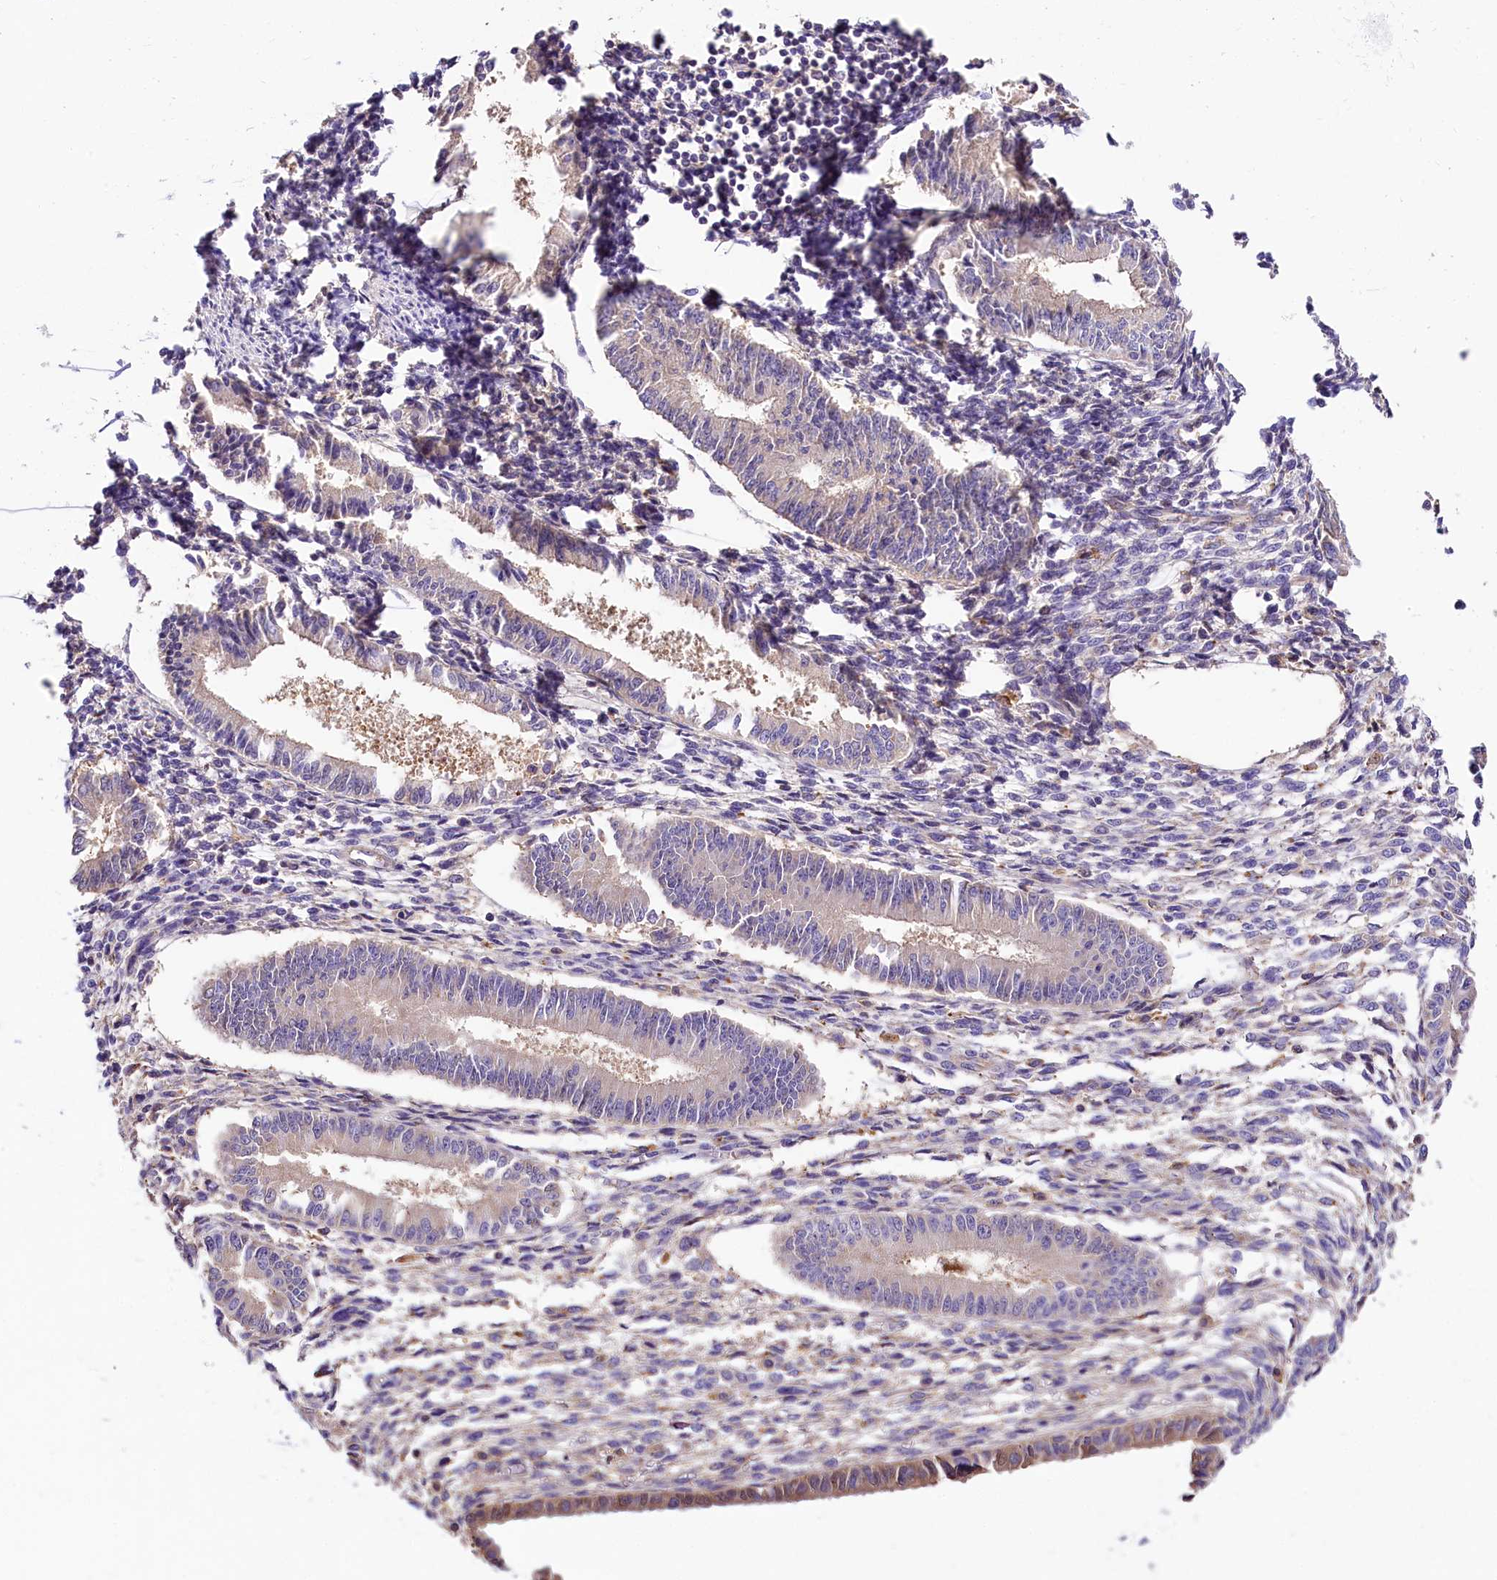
{"staining": {"intensity": "negative", "quantity": "none", "location": "none"}, "tissue": "endometrium", "cell_type": "Cells in endometrial stroma", "image_type": "normal", "snomed": [{"axis": "morphology", "description": "Normal tissue, NOS"}, {"axis": "topography", "description": "Uterus"}, {"axis": "topography", "description": "Endometrium"}], "caption": "Cells in endometrial stroma show no significant positivity in benign endometrium. The staining was performed using DAB (3,3'-diaminobenzidine) to visualize the protein expression in brown, while the nuclei were stained in blue with hematoxylin (Magnification: 20x).", "gene": "ARMC6", "patient": {"sex": "female", "age": 48}}